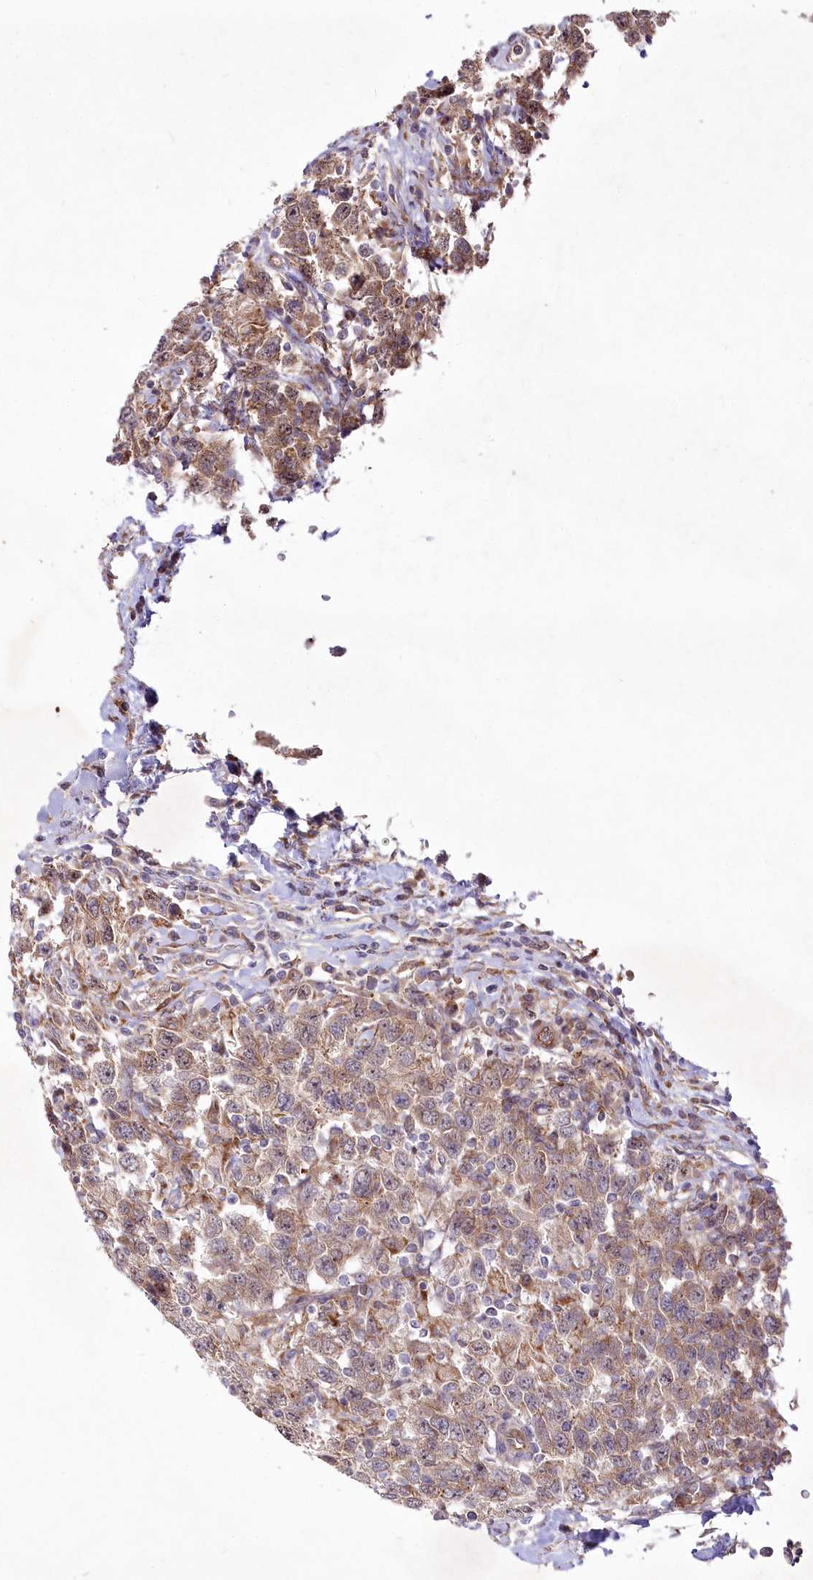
{"staining": {"intensity": "weak", "quantity": ">75%", "location": "cytoplasmic/membranous"}, "tissue": "testis cancer", "cell_type": "Tumor cells", "image_type": "cancer", "snomed": [{"axis": "morphology", "description": "Seminoma, NOS"}, {"axis": "topography", "description": "Testis"}], "caption": "Protein staining of testis cancer (seminoma) tissue reveals weak cytoplasmic/membranous expression in approximately >75% of tumor cells.", "gene": "PSTK", "patient": {"sex": "male", "age": 41}}